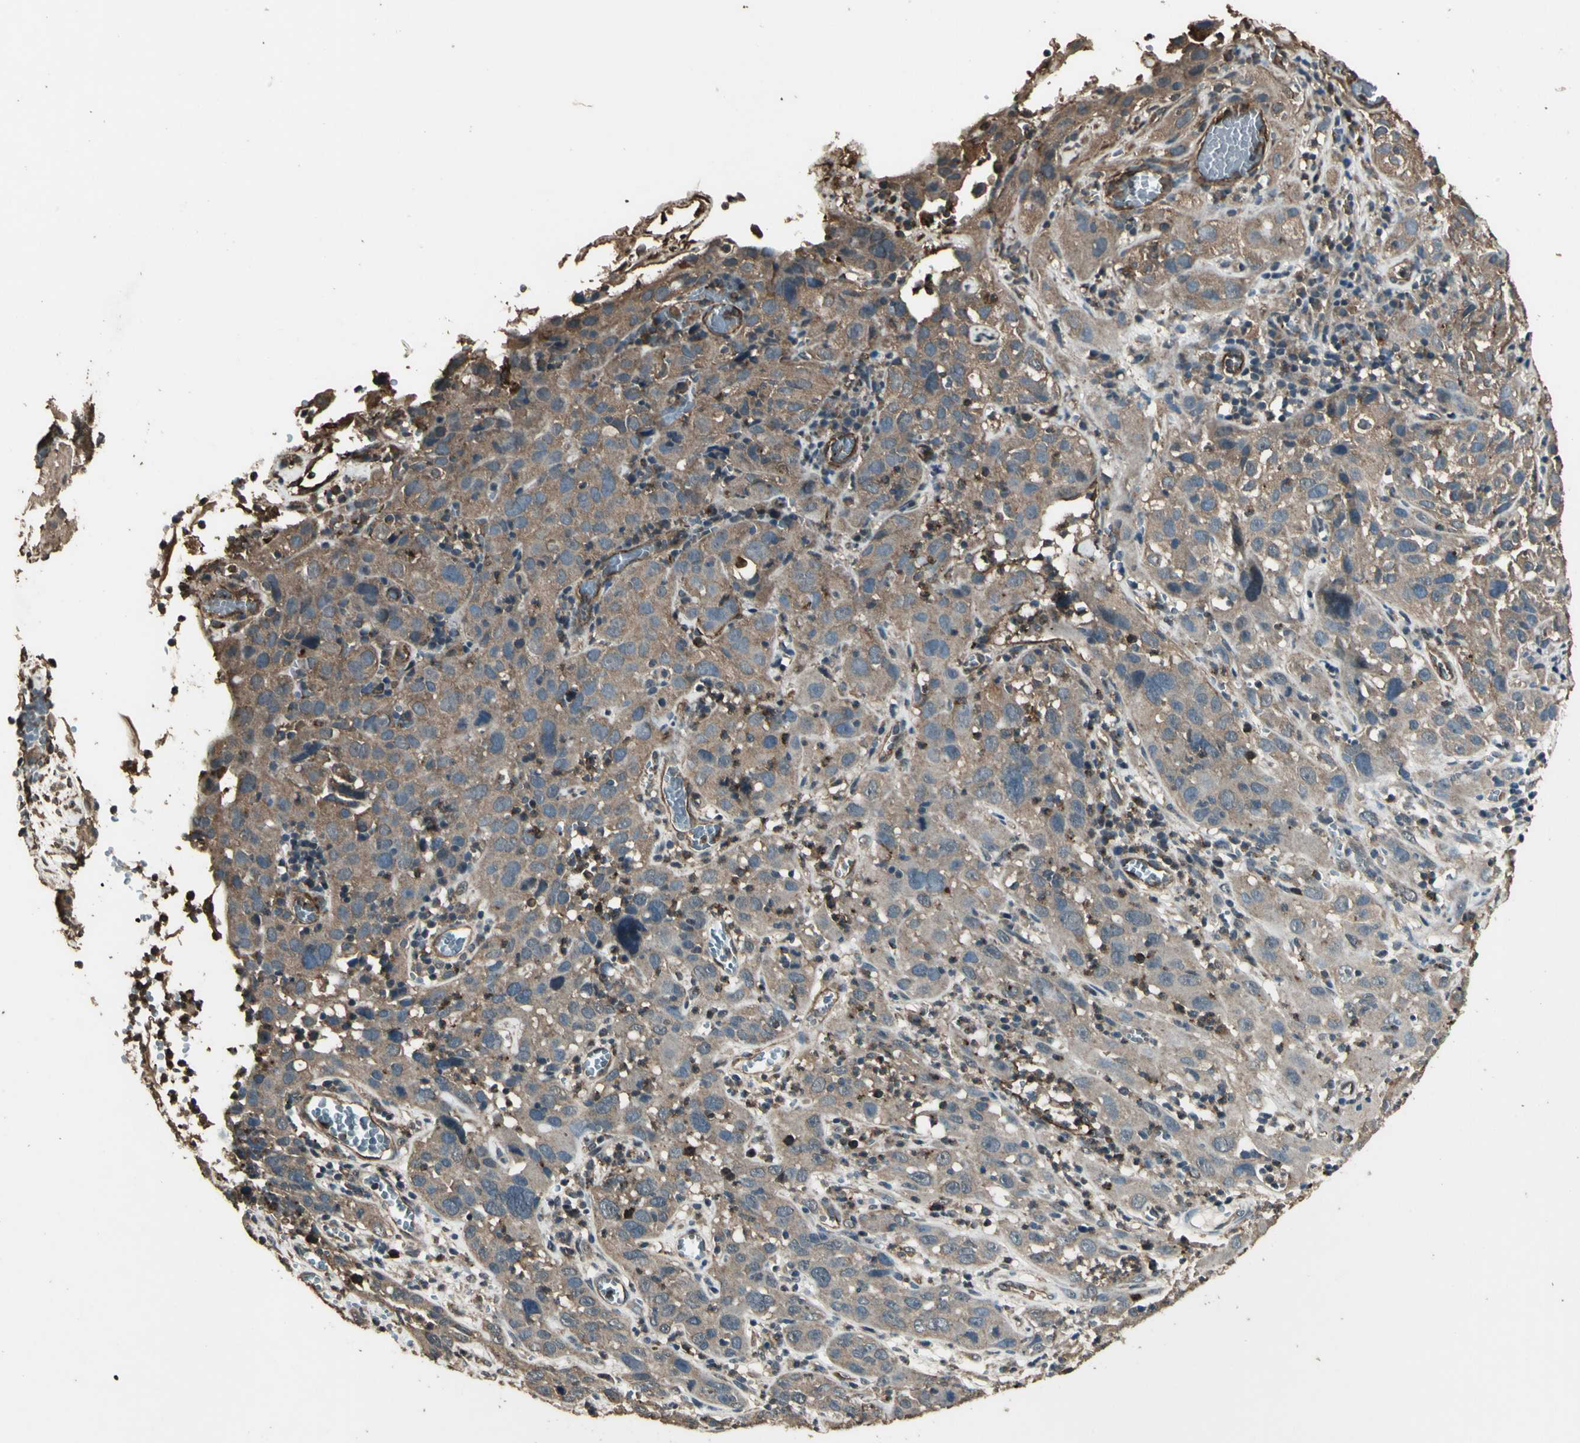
{"staining": {"intensity": "moderate", "quantity": ">75%", "location": "cytoplasmic/membranous"}, "tissue": "cervical cancer", "cell_type": "Tumor cells", "image_type": "cancer", "snomed": [{"axis": "morphology", "description": "Squamous cell carcinoma, NOS"}, {"axis": "topography", "description": "Cervix"}], "caption": "The photomicrograph shows immunohistochemical staining of cervical cancer. There is moderate cytoplasmic/membranous staining is present in approximately >75% of tumor cells. Nuclei are stained in blue.", "gene": "TSPO", "patient": {"sex": "female", "age": 32}}